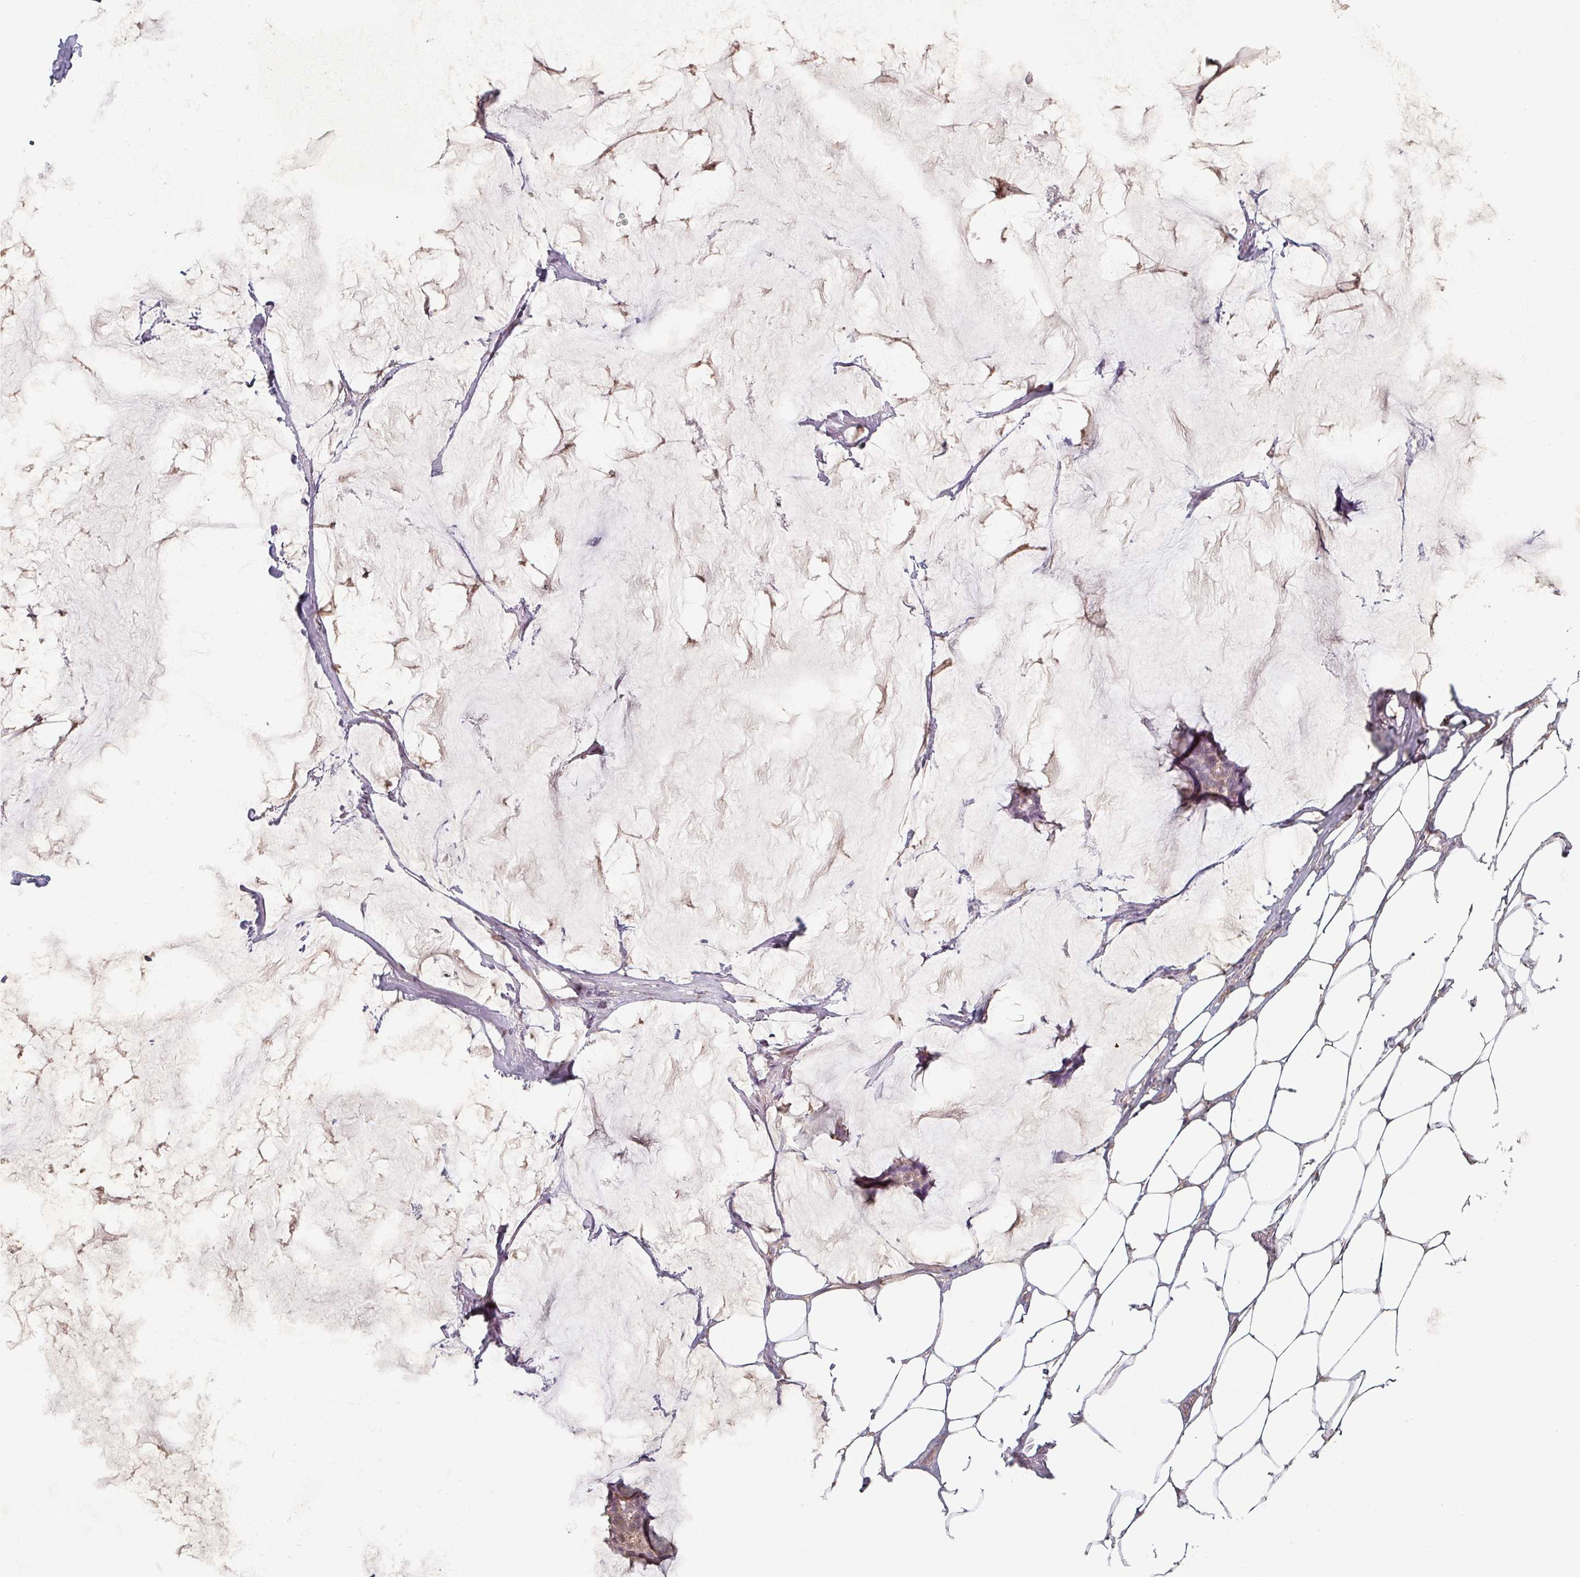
{"staining": {"intensity": "weak", "quantity": "<25%", "location": "cytoplasmic/membranous"}, "tissue": "breast cancer", "cell_type": "Tumor cells", "image_type": "cancer", "snomed": [{"axis": "morphology", "description": "Duct carcinoma"}, {"axis": "topography", "description": "Breast"}], "caption": "A histopathology image of invasive ductal carcinoma (breast) stained for a protein shows no brown staining in tumor cells.", "gene": "PLEKHJ1", "patient": {"sex": "female", "age": 93}}